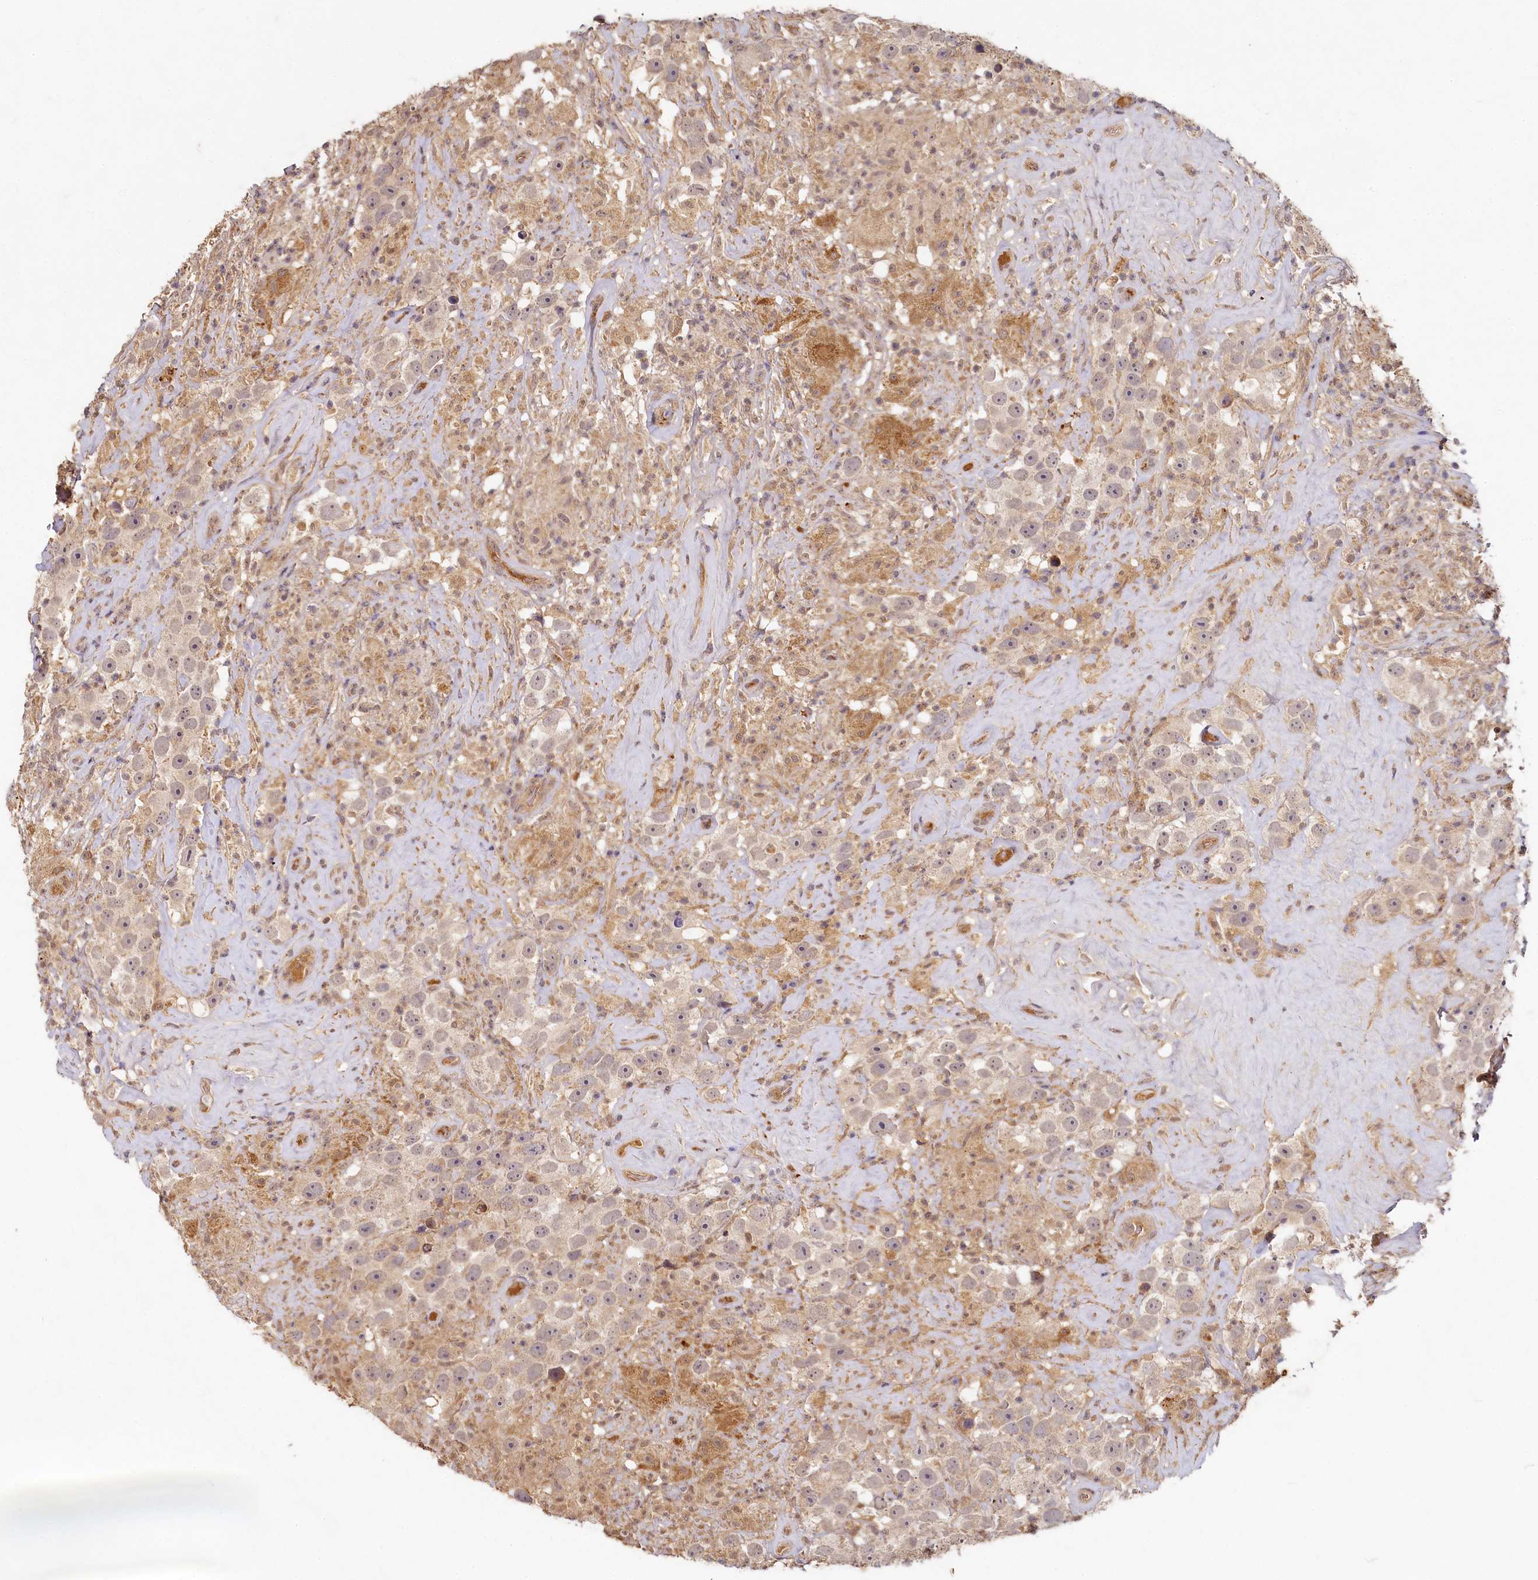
{"staining": {"intensity": "weak", "quantity": "25%-75%", "location": "cytoplasmic/membranous"}, "tissue": "testis cancer", "cell_type": "Tumor cells", "image_type": "cancer", "snomed": [{"axis": "morphology", "description": "Seminoma, NOS"}, {"axis": "topography", "description": "Testis"}], "caption": "This micrograph exhibits immunohistochemistry staining of human seminoma (testis), with low weak cytoplasmic/membranous expression in about 25%-75% of tumor cells.", "gene": "HERC3", "patient": {"sex": "male", "age": 49}}